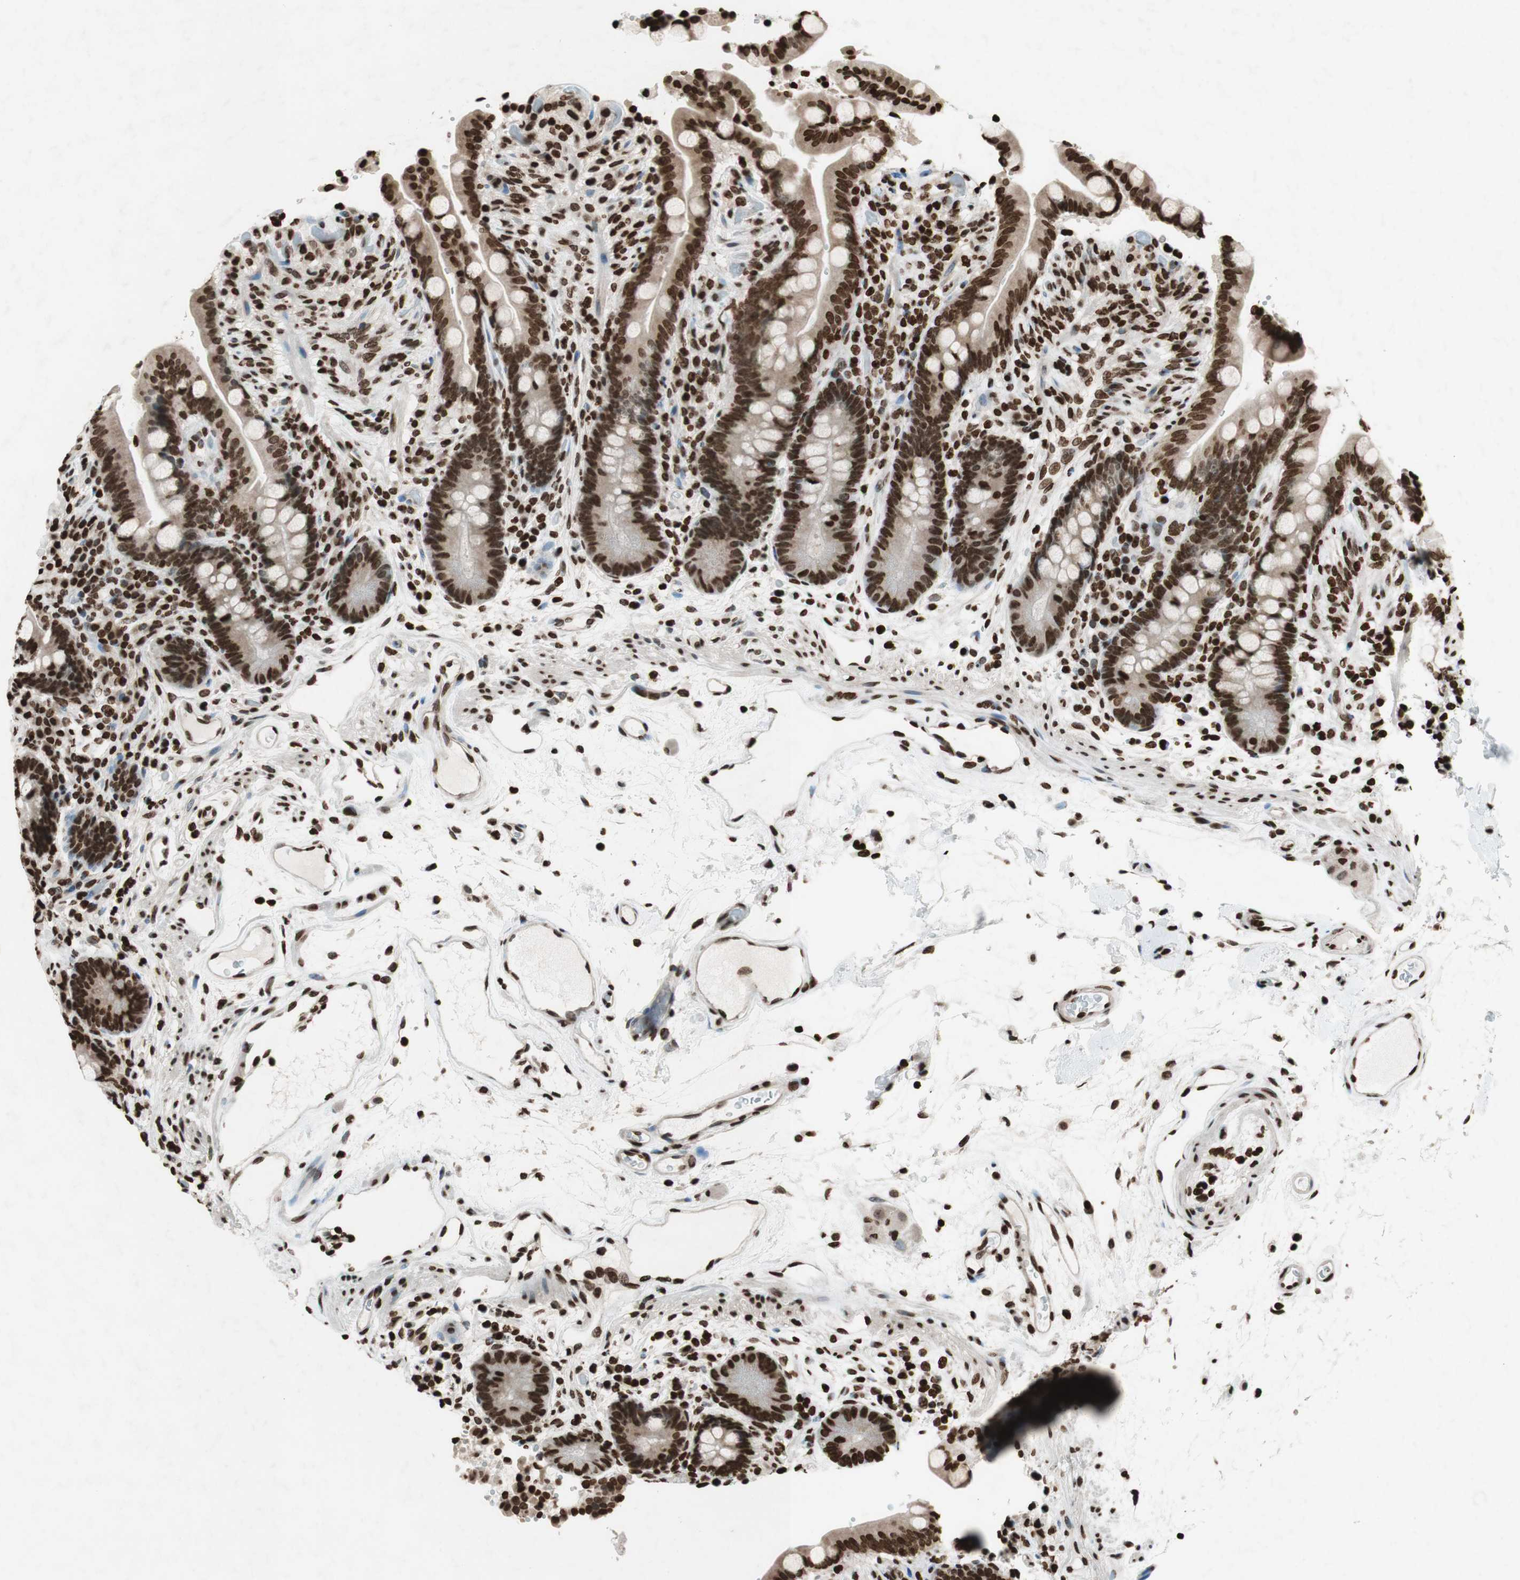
{"staining": {"intensity": "strong", "quantity": ">75%", "location": "nuclear"}, "tissue": "colon", "cell_type": "Endothelial cells", "image_type": "normal", "snomed": [{"axis": "morphology", "description": "Normal tissue, NOS"}, {"axis": "topography", "description": "Colon"}], "caption": "Immunohistochemical staining of normal colon displays high levels of strong nuclear expression in about >75% of endothelial cells. (DAB = brown stain, brightfield microscopy at high magnification).", "gene": "NCOA3", "patient": {"sex": "male", "age": 73}}